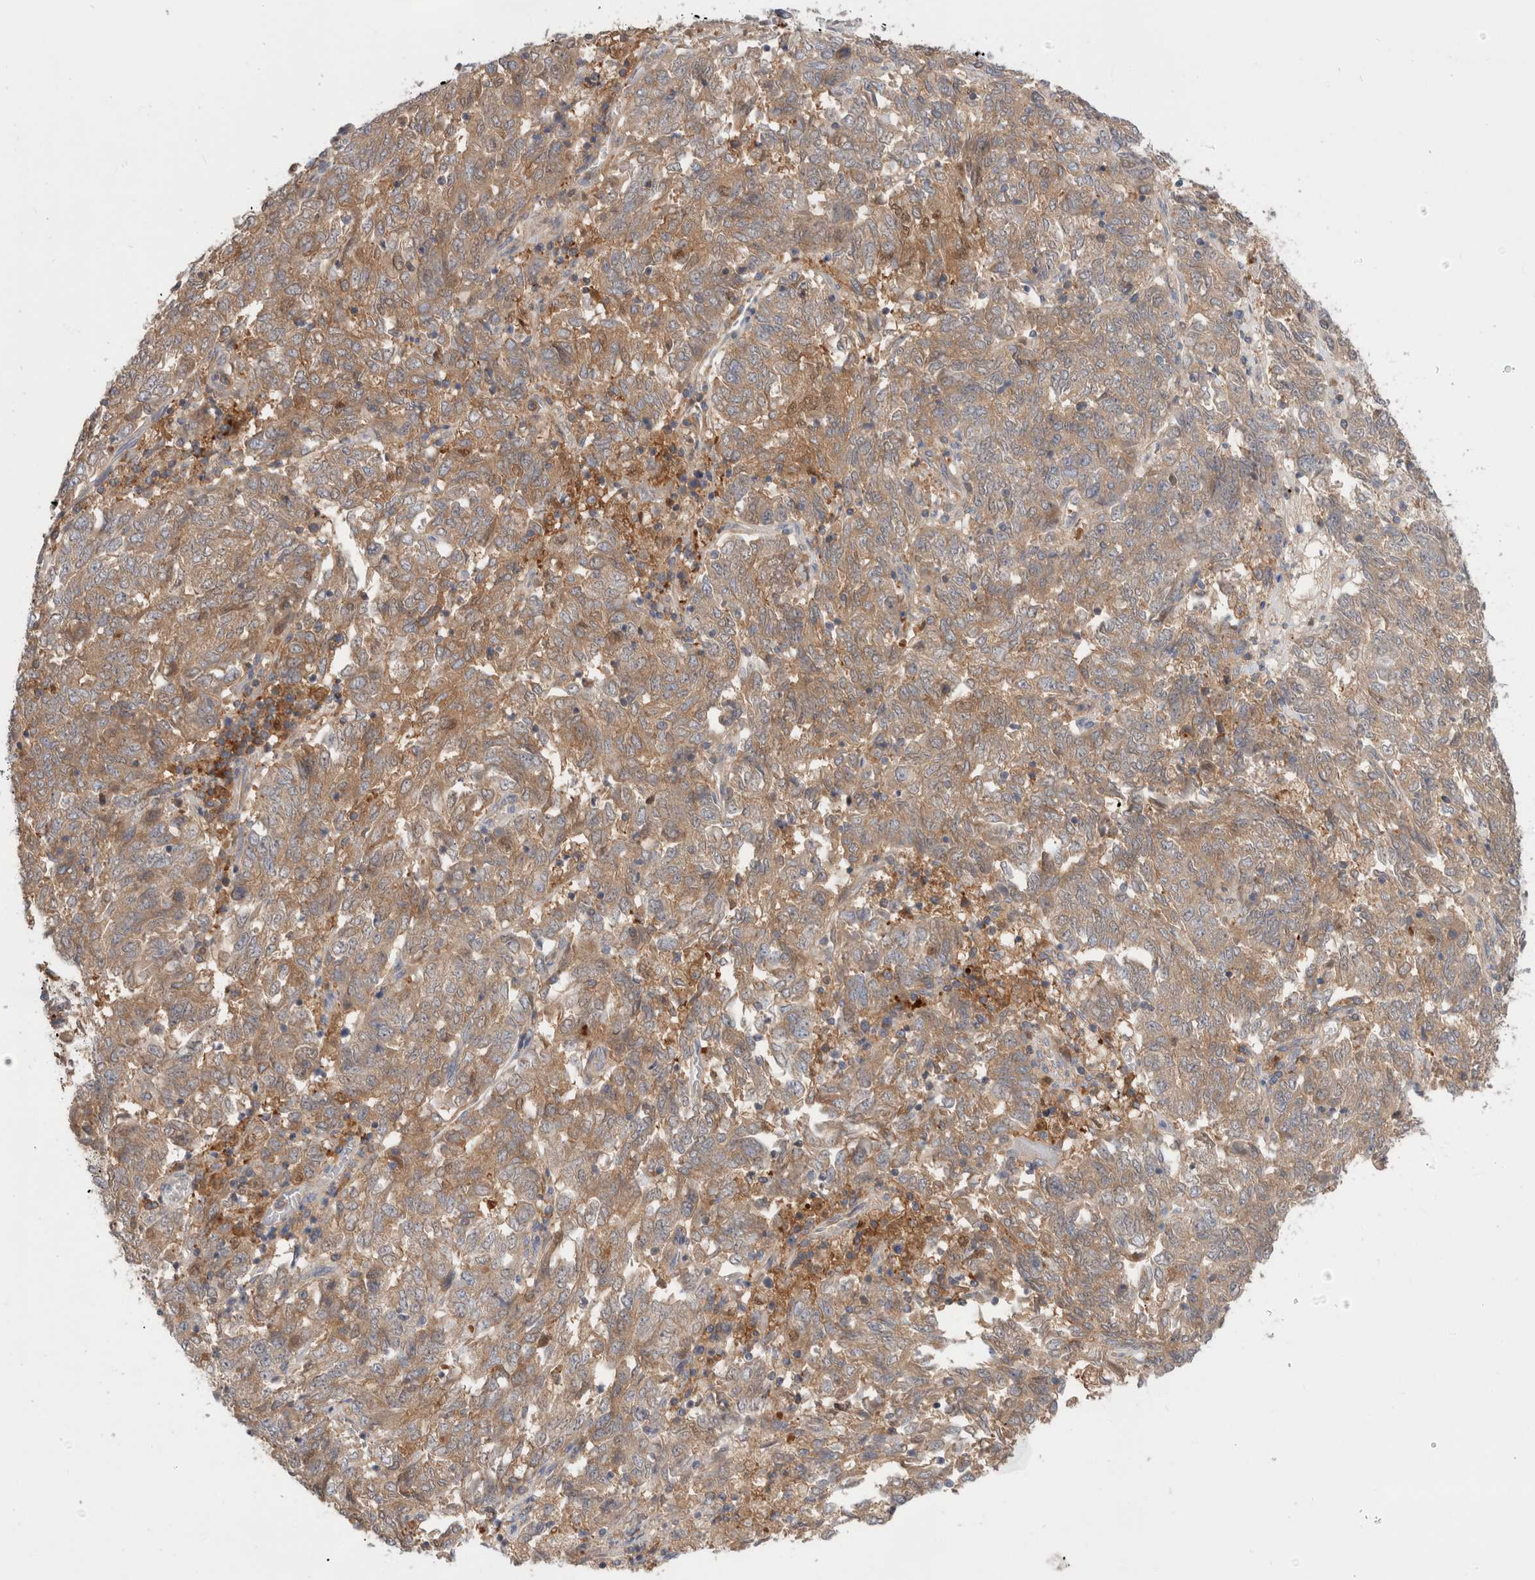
{"staining": {"intensity": "weak", "quantity": ">75%", "location": "cytoplasmic/membranous"}, "tissue": "endometrial cancer", "cell_type": "Tumor cells", "image_type": "cancer", "snomed": [{"axis": "morphology", "description": "Adenocarcinoma, NOS"}, {"axis": "topography", "description": "Endometrium"}], "caption": "A photomicrograph of endometrial cancer stained for a protein displays weak cytoplasmic/membranous brown staining in tumor cells.", "gene": "KLHL14", "patient": {"sex": "female", "age": 80}}